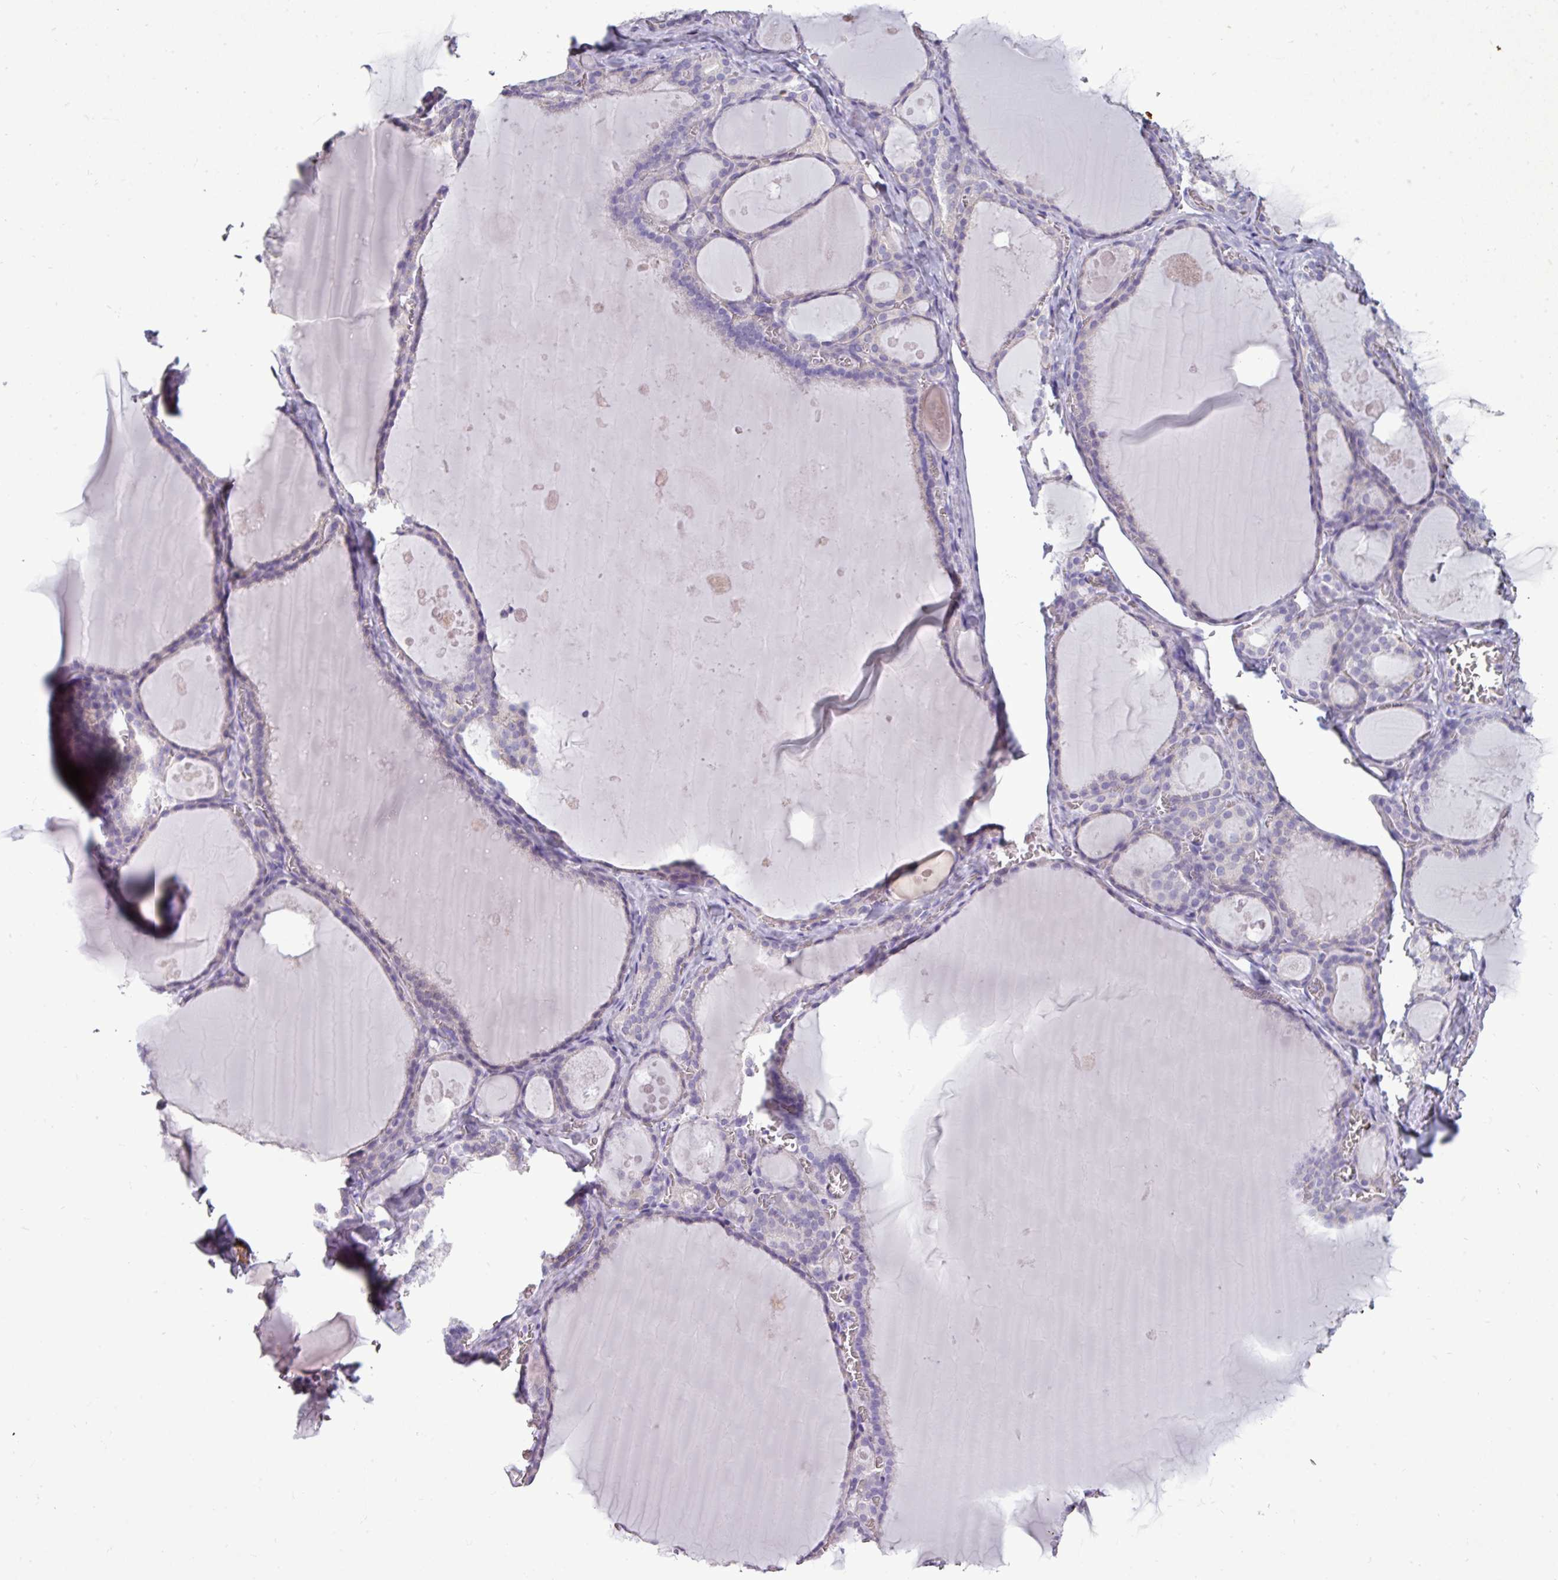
{"staining": {"intensity": "negative", "quantity": "none", "location": "none"}, "tissue": "thyroid gland", "cell_type": "Glandular cells", "image_type": "normal", "snomed": [{"axis": "morphology", "description": "Normal tissue, NOS"}, {"axis": "topography", "description": "Thyroid gland"}], "caption": "Immunohistochemistry (IHC) histopathology image of normal thyroid gland: human thyroid gland stained with DAB displays no significant protein positivity in glandular cells.", "gene": "DNAAF9", "patient": {"sex": "male", "age": 56}}